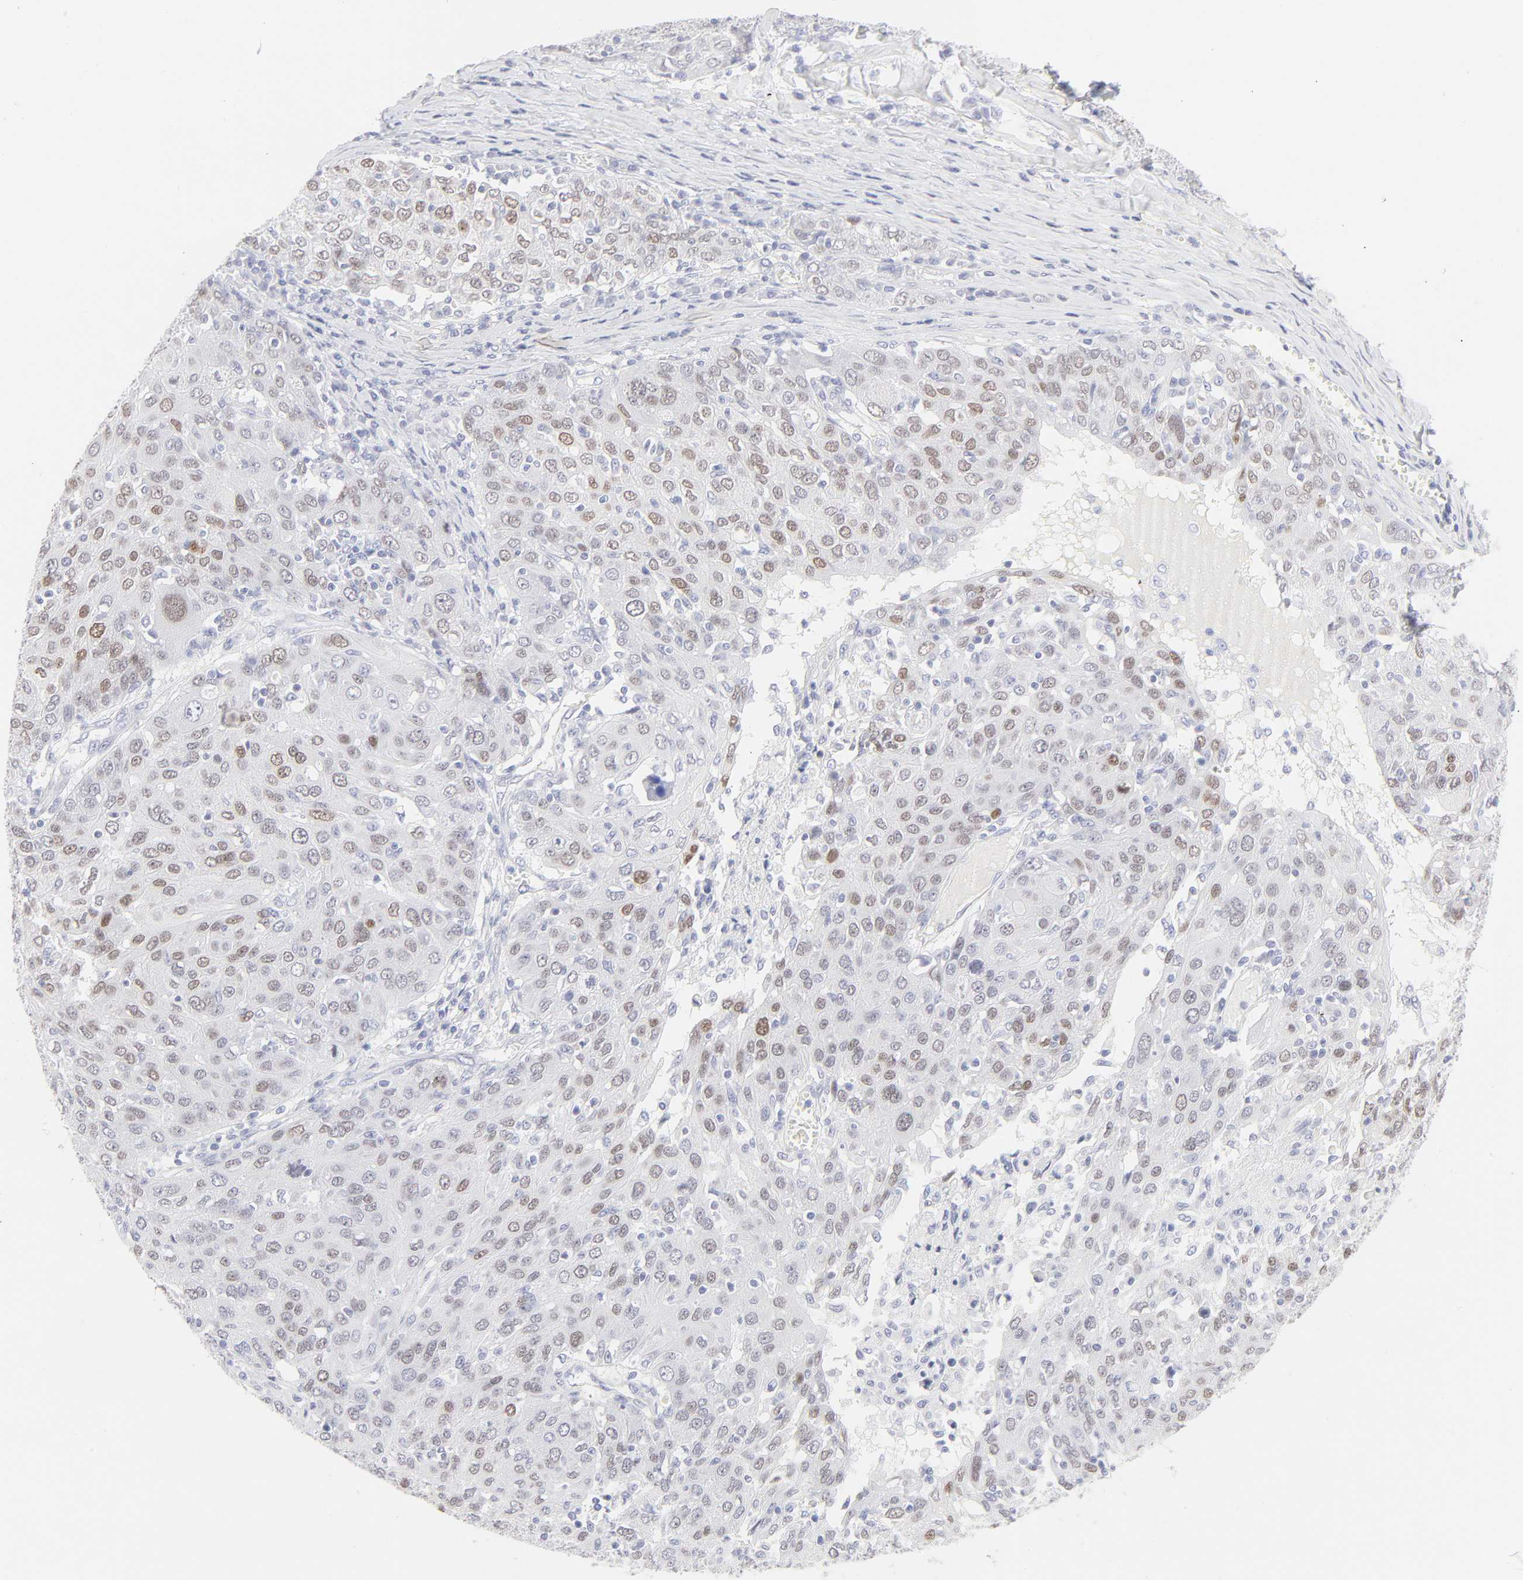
{"staining": {"intensity": "moderate", "quantity": "25%-75%", "location": "nuclear"}, "tissue": "ovarian cancer", "cell_type": "Tumor cells", "image_type": "cancer", "snomed": [{"axis": "morphology", "description": "Carcinoma, endometroid"}, {"axis": "topography", "description": "Ovary"}], "caption": "Ovarian cancer (endometroid carcinoma) stained with DAB immunohistochemistry (IHC) exhibits medium levels of moderate nuclear staining in approximately 25%-75% of tumor cells.", "gene": "ELF3", "patient": {"sex": "female", "age": 50}}